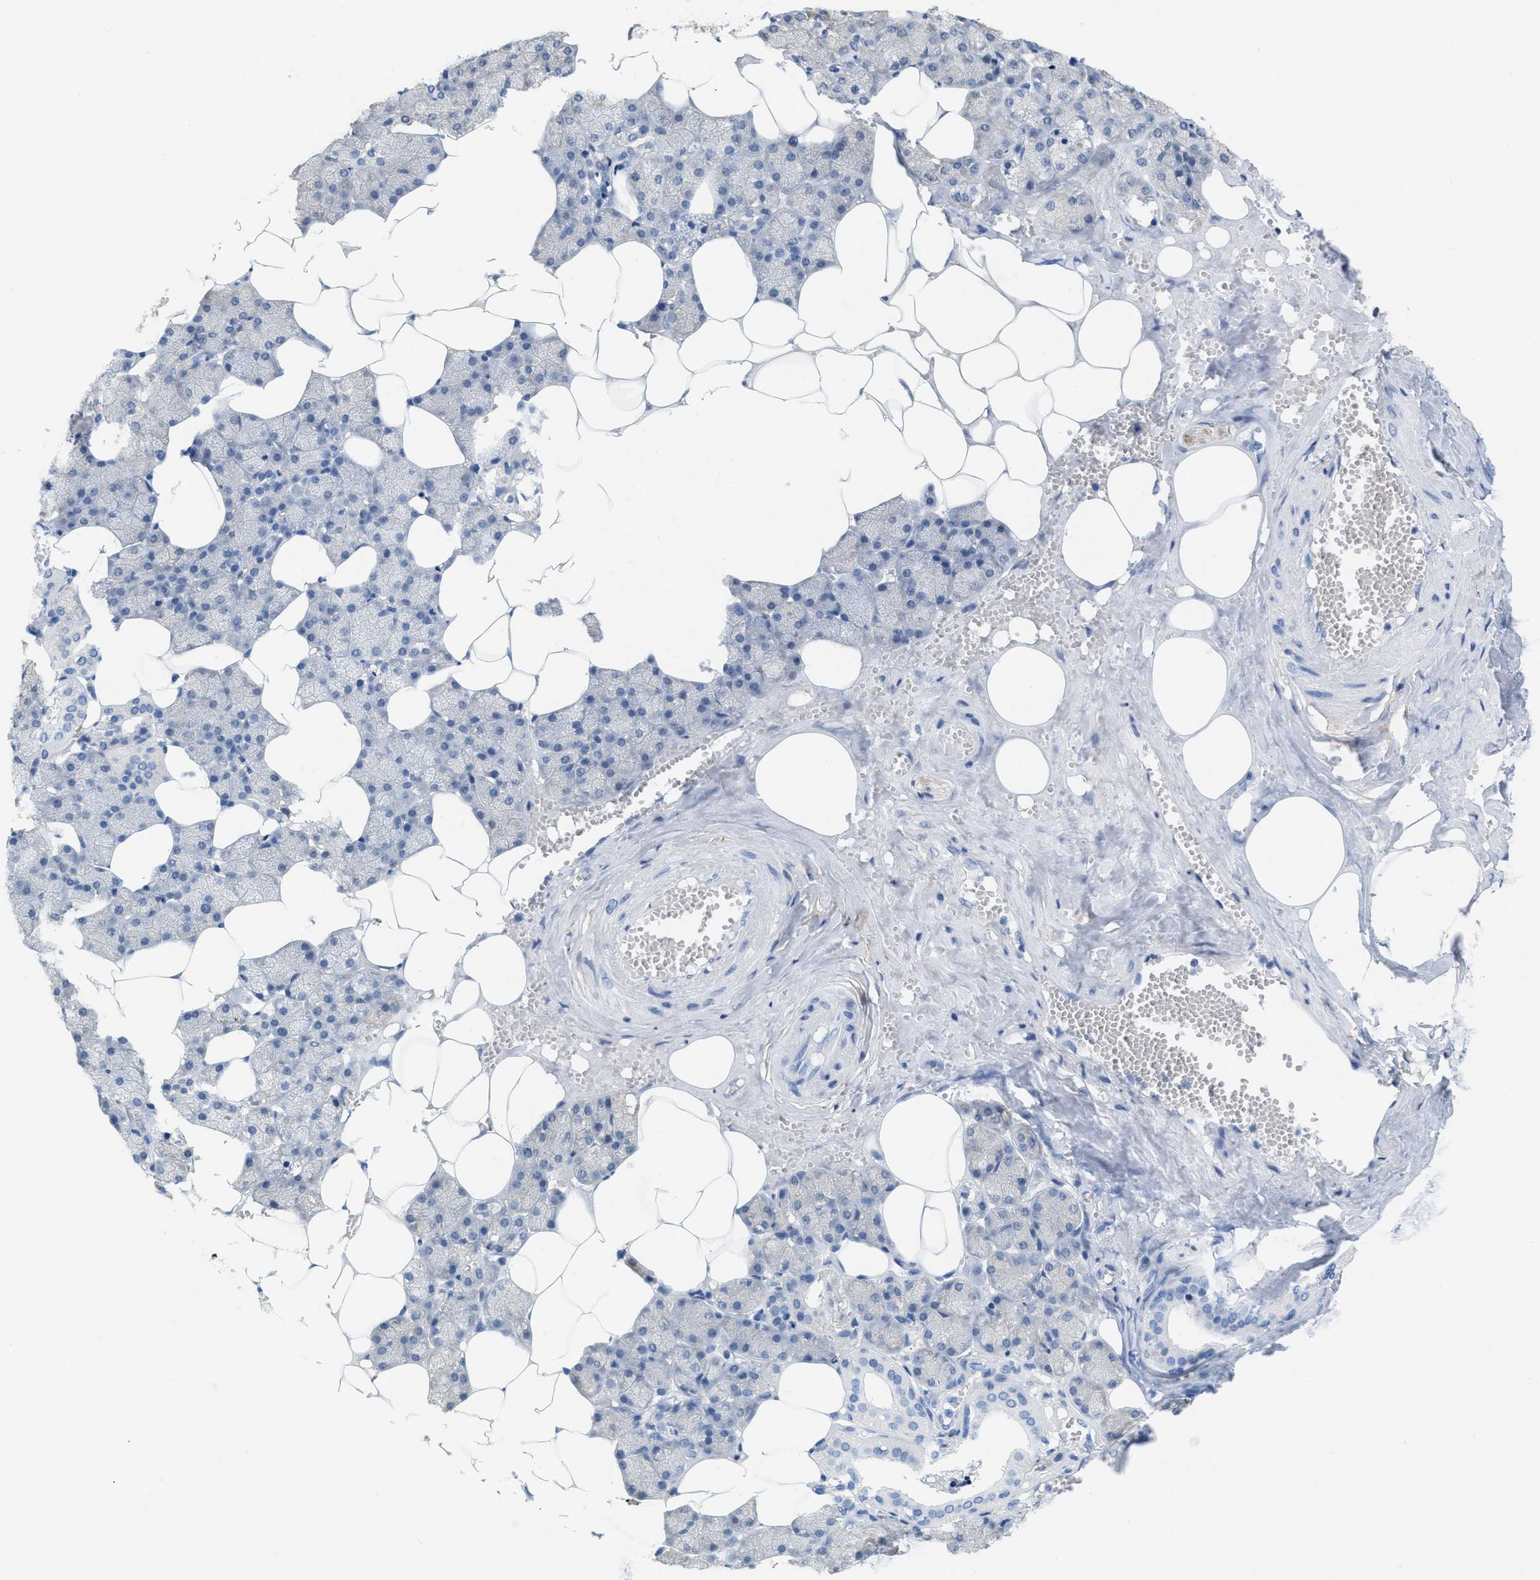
{"staining": {"intensity": "negative", "quantity": "none", "location": "none"}, "tissue": "salivary gland", "cell_type": "Glandular cells", "image_type": "normal", "snomed": [{"axis": "morphology", "description": "Normal tissue, NOS"}, {"axis": "topography", "description": "Salivary gland"}], "caption": "Glandular cells show no significant protein staining in unremarkable salivary gland.", "gene": "ASGR1", "patient": {"sex": "male", "age": 62}}